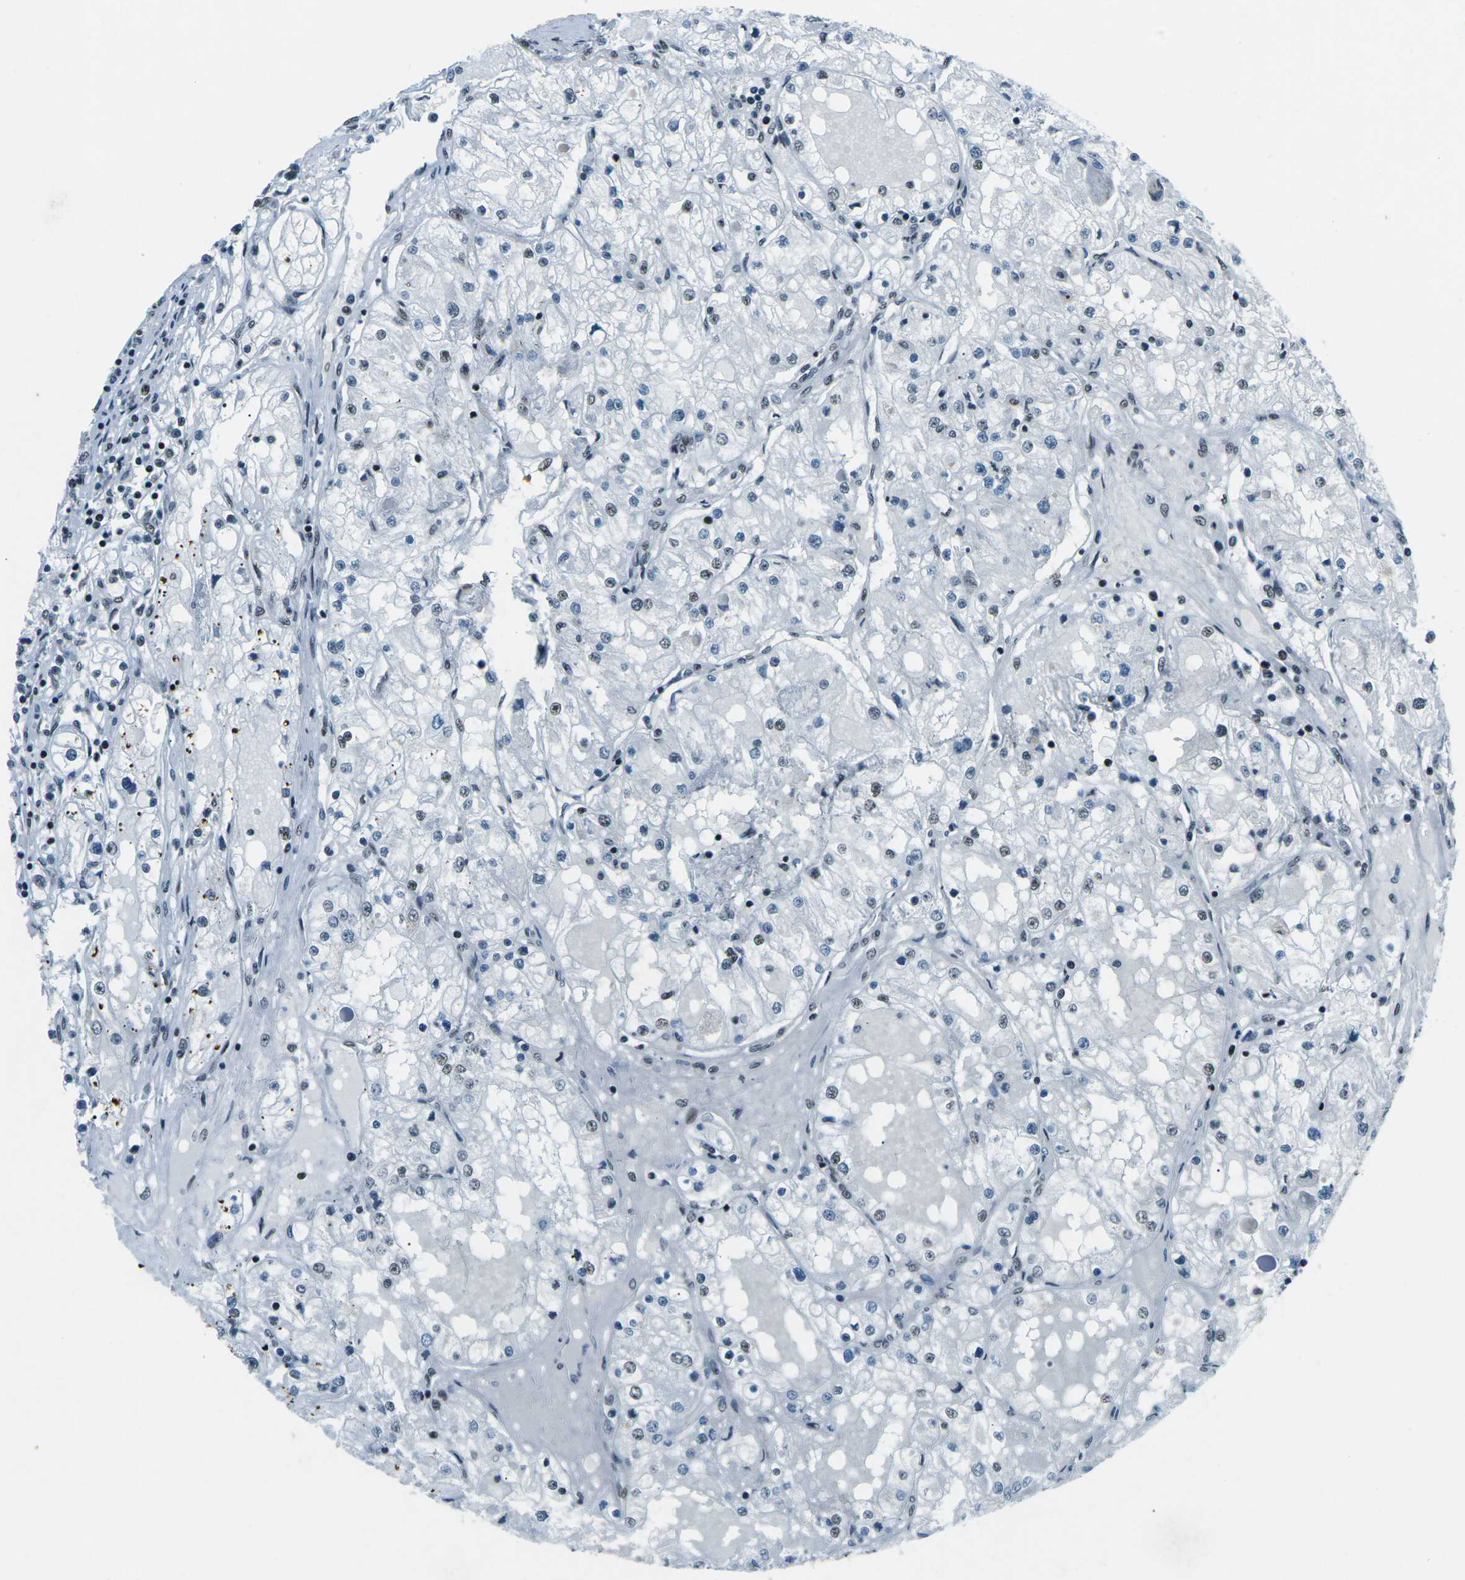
{"staining": {"intensity": "negative", "quantity": "none", "location": "none"}, "tissue": "renal cancer", "cell_type": "Tumor cells", "image_type": "cancer", "snomed": [{"axis": "morphology", "description": "Adenocarcinoma, NOS"}, {"axis": "topography", "description": "Kidney"}], "caption": "High power microscopy histopathology image of an immunohistochemistry photomicrograph of renal cancer (adenocarcinoma), revealing no significant positivity in tumor cells.", "gene": "RBL2", "patient": {"sex": "male", "age": 68}}